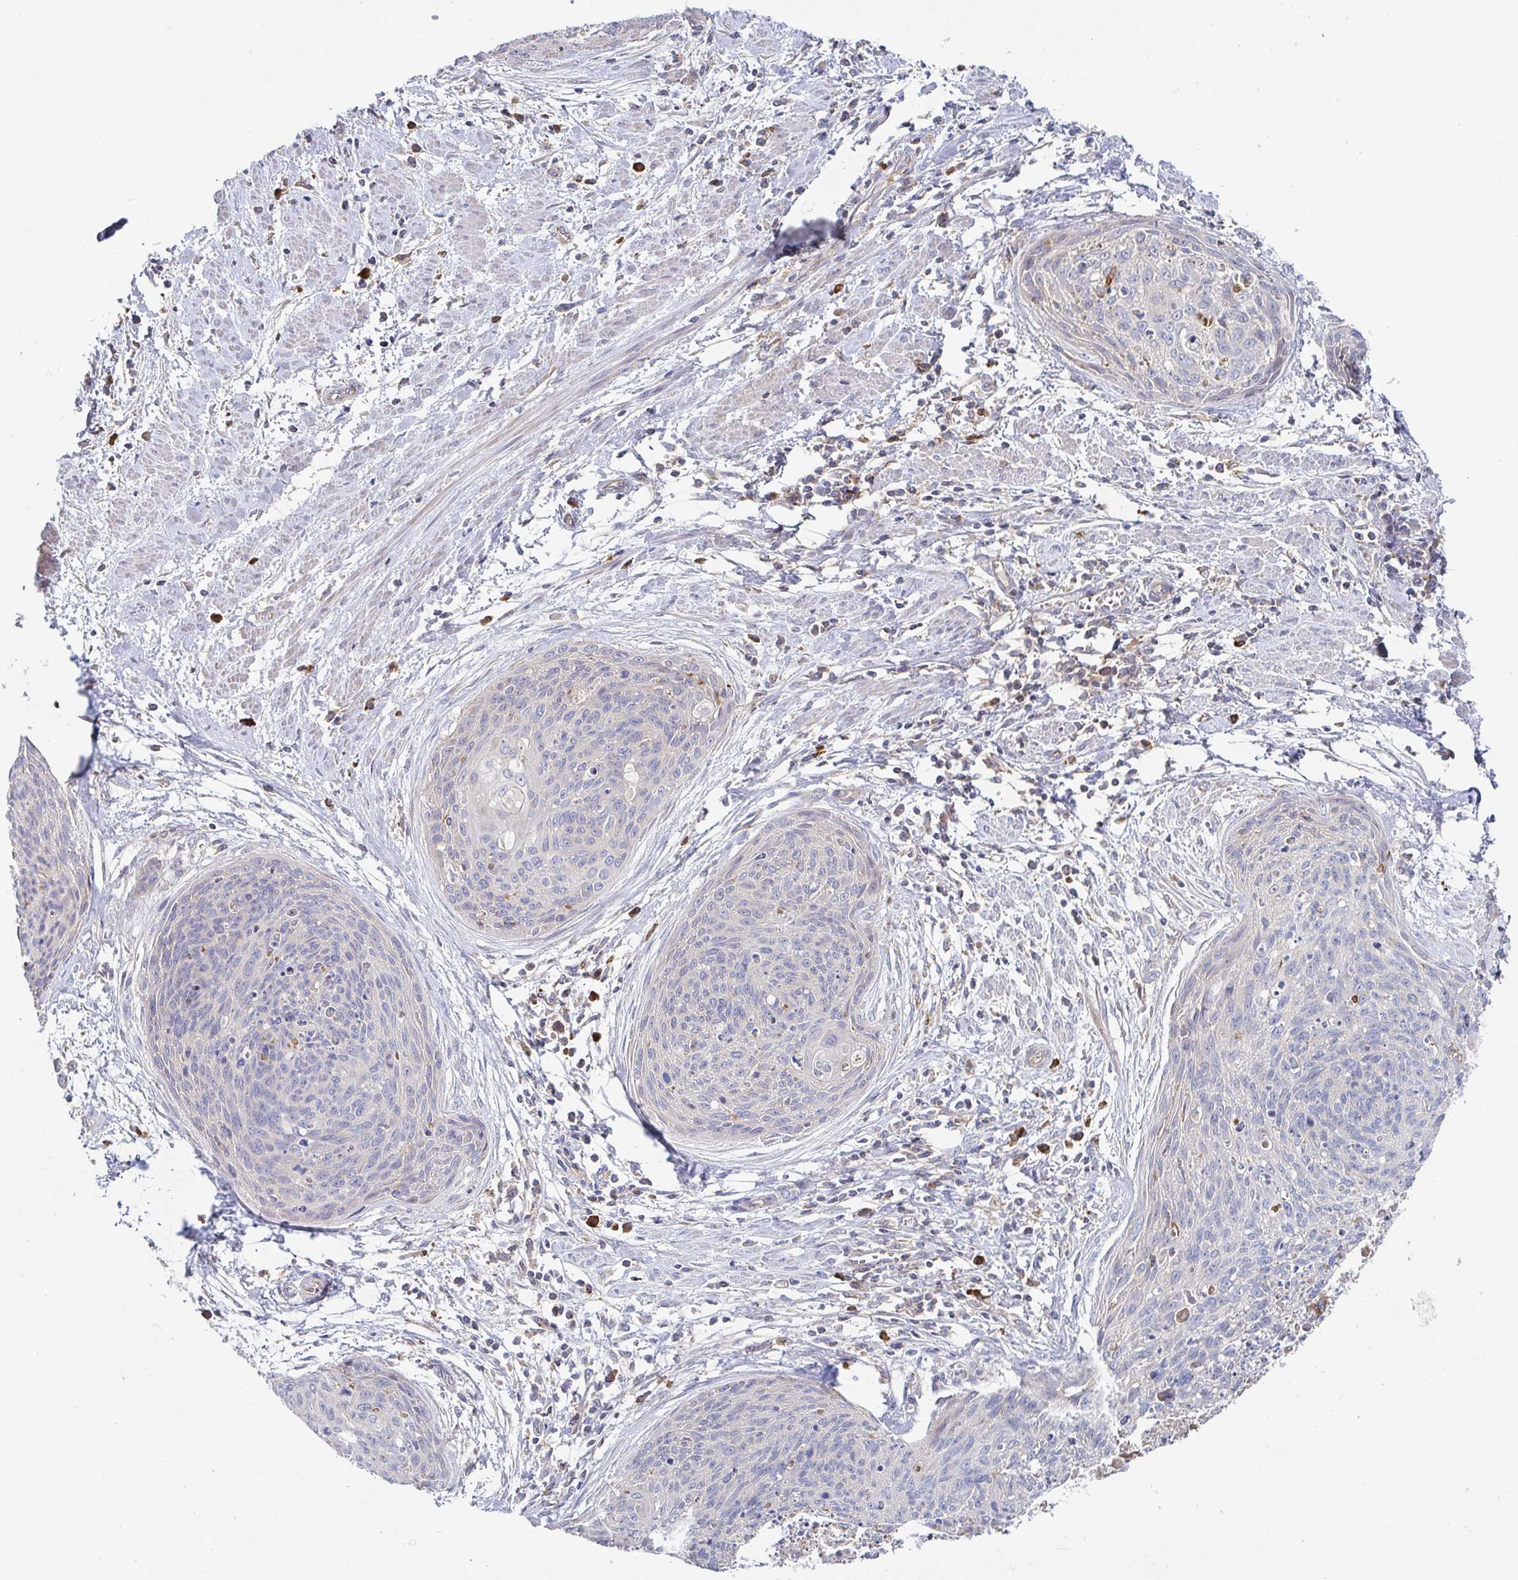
{"staining": {"intensity": "negative", "quantity": "none", "location": "none"}, "tissue": "cervical cancer", "cell_type": "Tumor cells", "image_type": "cancer", "snomed": [{"axis": "morphology", "description": "Squamous cell carcinoma, NOS"}, {"axis": "topography", "description": "Cervix"}], "caption": "An immunohistochemistry (IHC) photomicrograph of cervical cancer is shown. There is no staining in tumor cells of cervical cancer. (Stains: DAB immunohistochemistry with hematoxylin counter stain, Microscopy: brightfield microscopy at high magnification).", "gene": "IRAK2", "patient": {"sex": "female", "age": 55}}